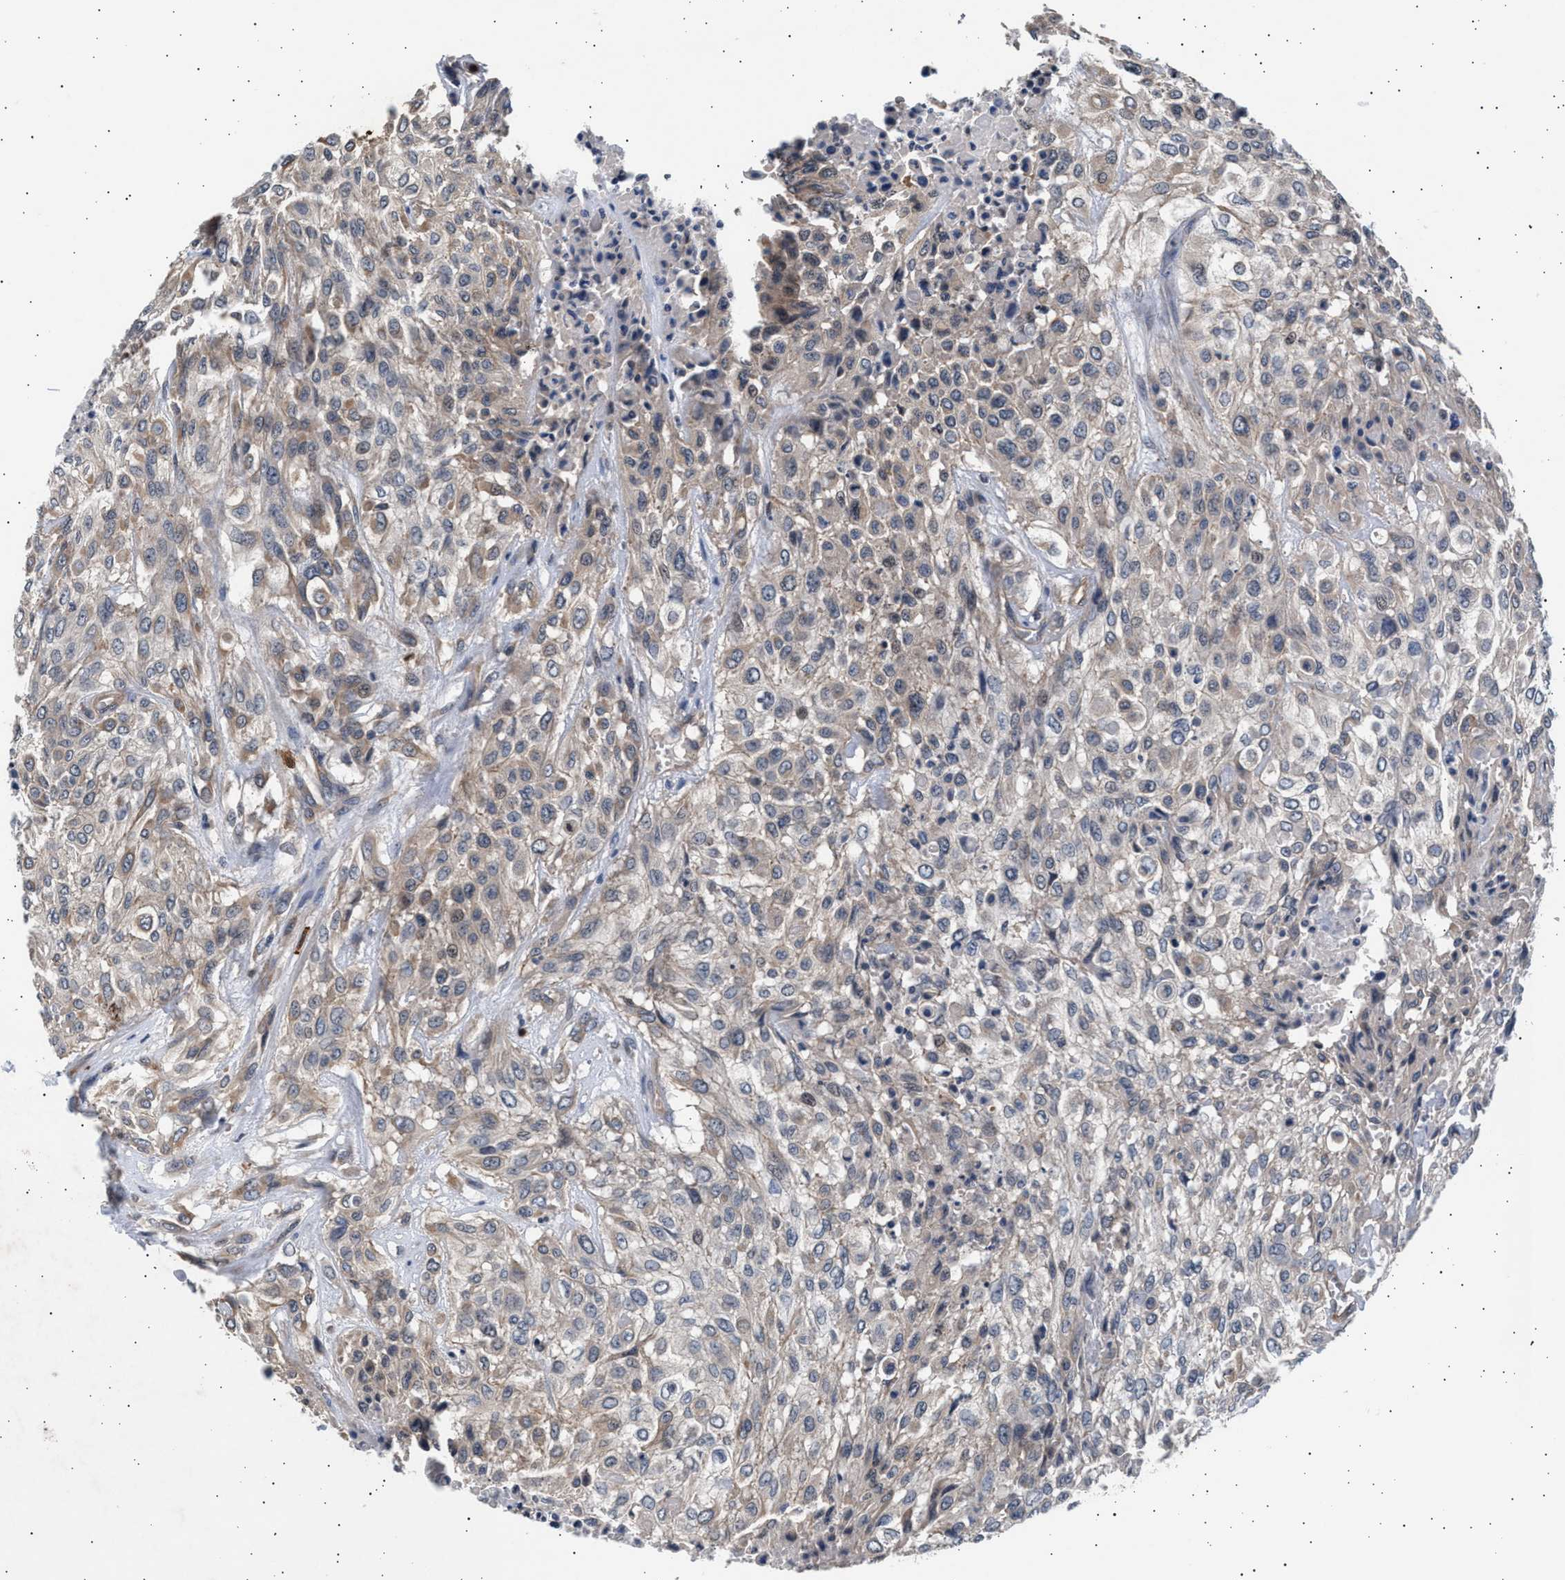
{"staining": {"intensity": "weak", "quantity": "<25%", "location": "cytoplasmic/membranous"}, "tissue": "urothelial cancer", "cell_type": "Tumor cells", "image_type": "cancer", "snomed": [{"axis": "morphology", "description": "Urothelial carcinoma, High grade"}, {"axis": "topography", "description": "Urinary bladder"}], "caption": "An immunohistochemistry (IHC) photomicrograph of urothelial cancer is shown. There is no staining in tumor cells of urothelial cancer. (Stains: DAB immunohistochemistry (IHC) with hematoxylin counter stain, Microscopy: brightfield microscopy at high magnification).", "gene": "GRAP2", "patient": {"sex": "male", "age": 57}}